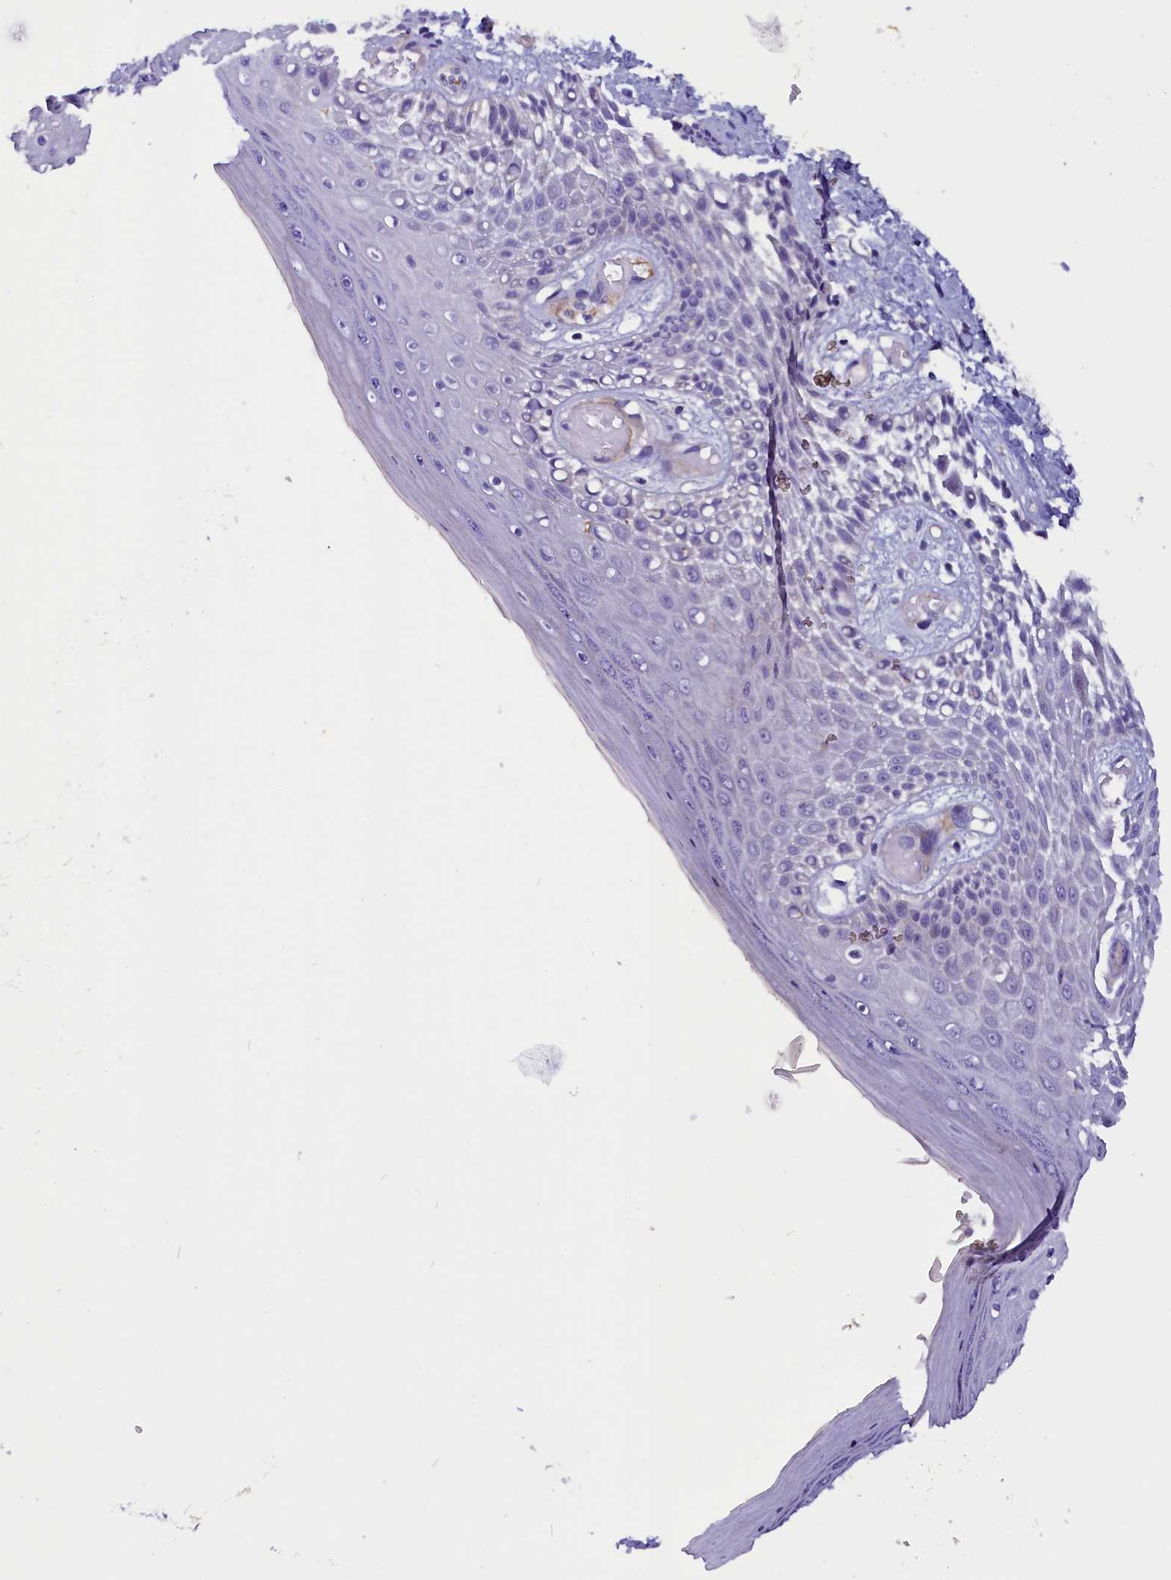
{"staining": {"intensity": "weak", "quantity": "<25%", "location": "cytoplasmic/membranous"}, "tissue": "skin", "cell_type": "Epidermal cells", "image_type": "normal", "snomed": [{"axis": "morphology", "description": "Normal tissue, NOS"}, {"axis": "topography", "description": "Anal"}], "caption": "DAB (3,3'-diaminobenzidine) immunohistochemical staining of unremarkable skin displays no significant staining in epidermal cells.", "gene": "ZNF749", "patient": {"sex": "male", "age": 78}}